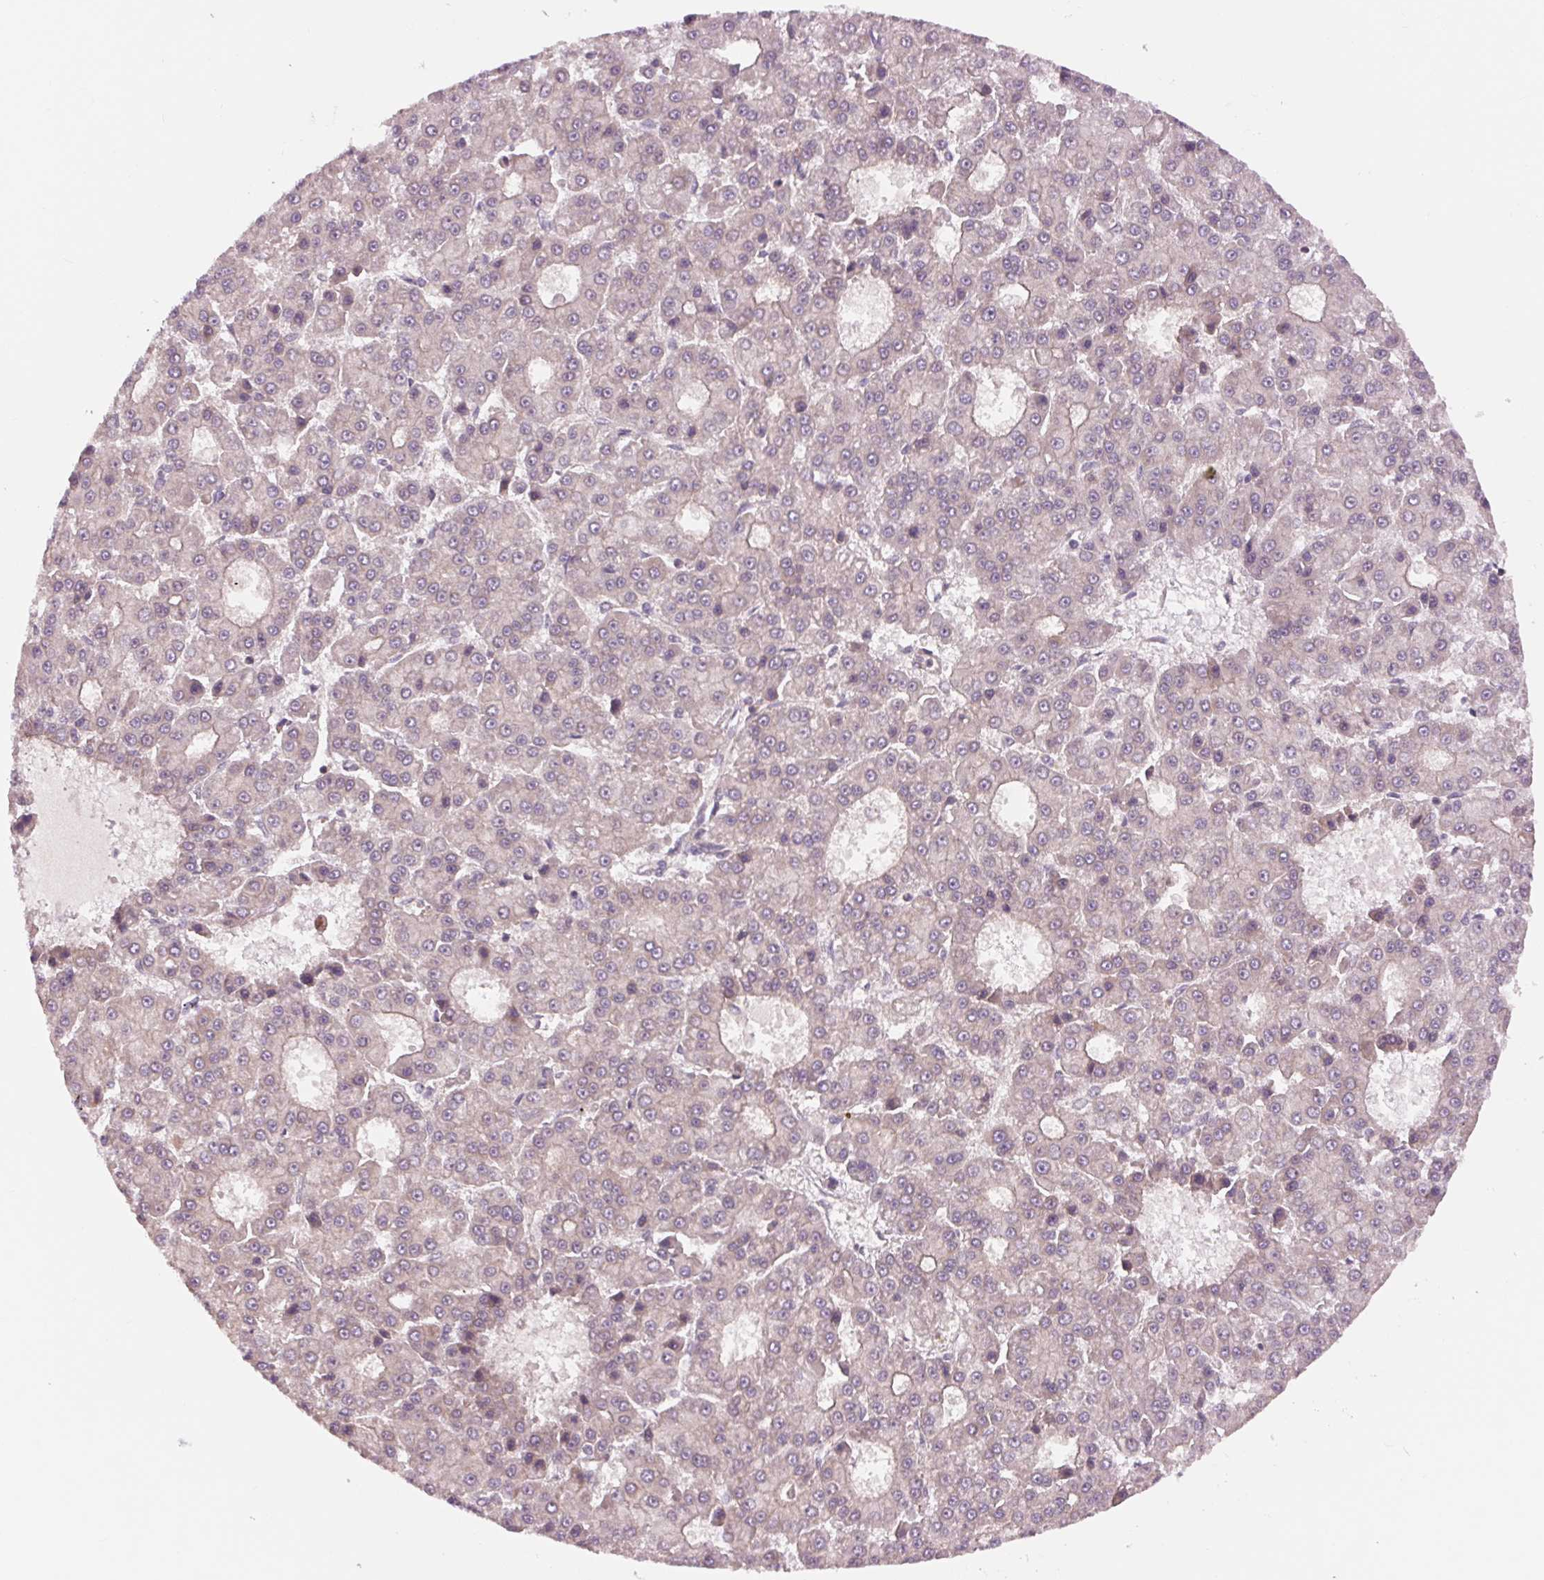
{"staining": {"intensity": "negative", "quantity": "none", "location": "none"}, "tissue": "liver cancer", "cell_type": "Tumor cells", "image_type": "cancer", "snomed": [{"axis": "morphology", "description": "Carcinoma, Hepatocellular, NOS"}, {"axis": "topography", "description": "Liver"}], "caption": "Immunohistochemistry (IHC) micrograph of neoplastic tissue: hepatocellular carcinoma (liver) stained with DAB (3,3'-diaminobenzidine) demonstrates no significant protein positivity in tumor cells.", "gene": "SH3RF2", "patient": {"sex": "male", "age": 70}}